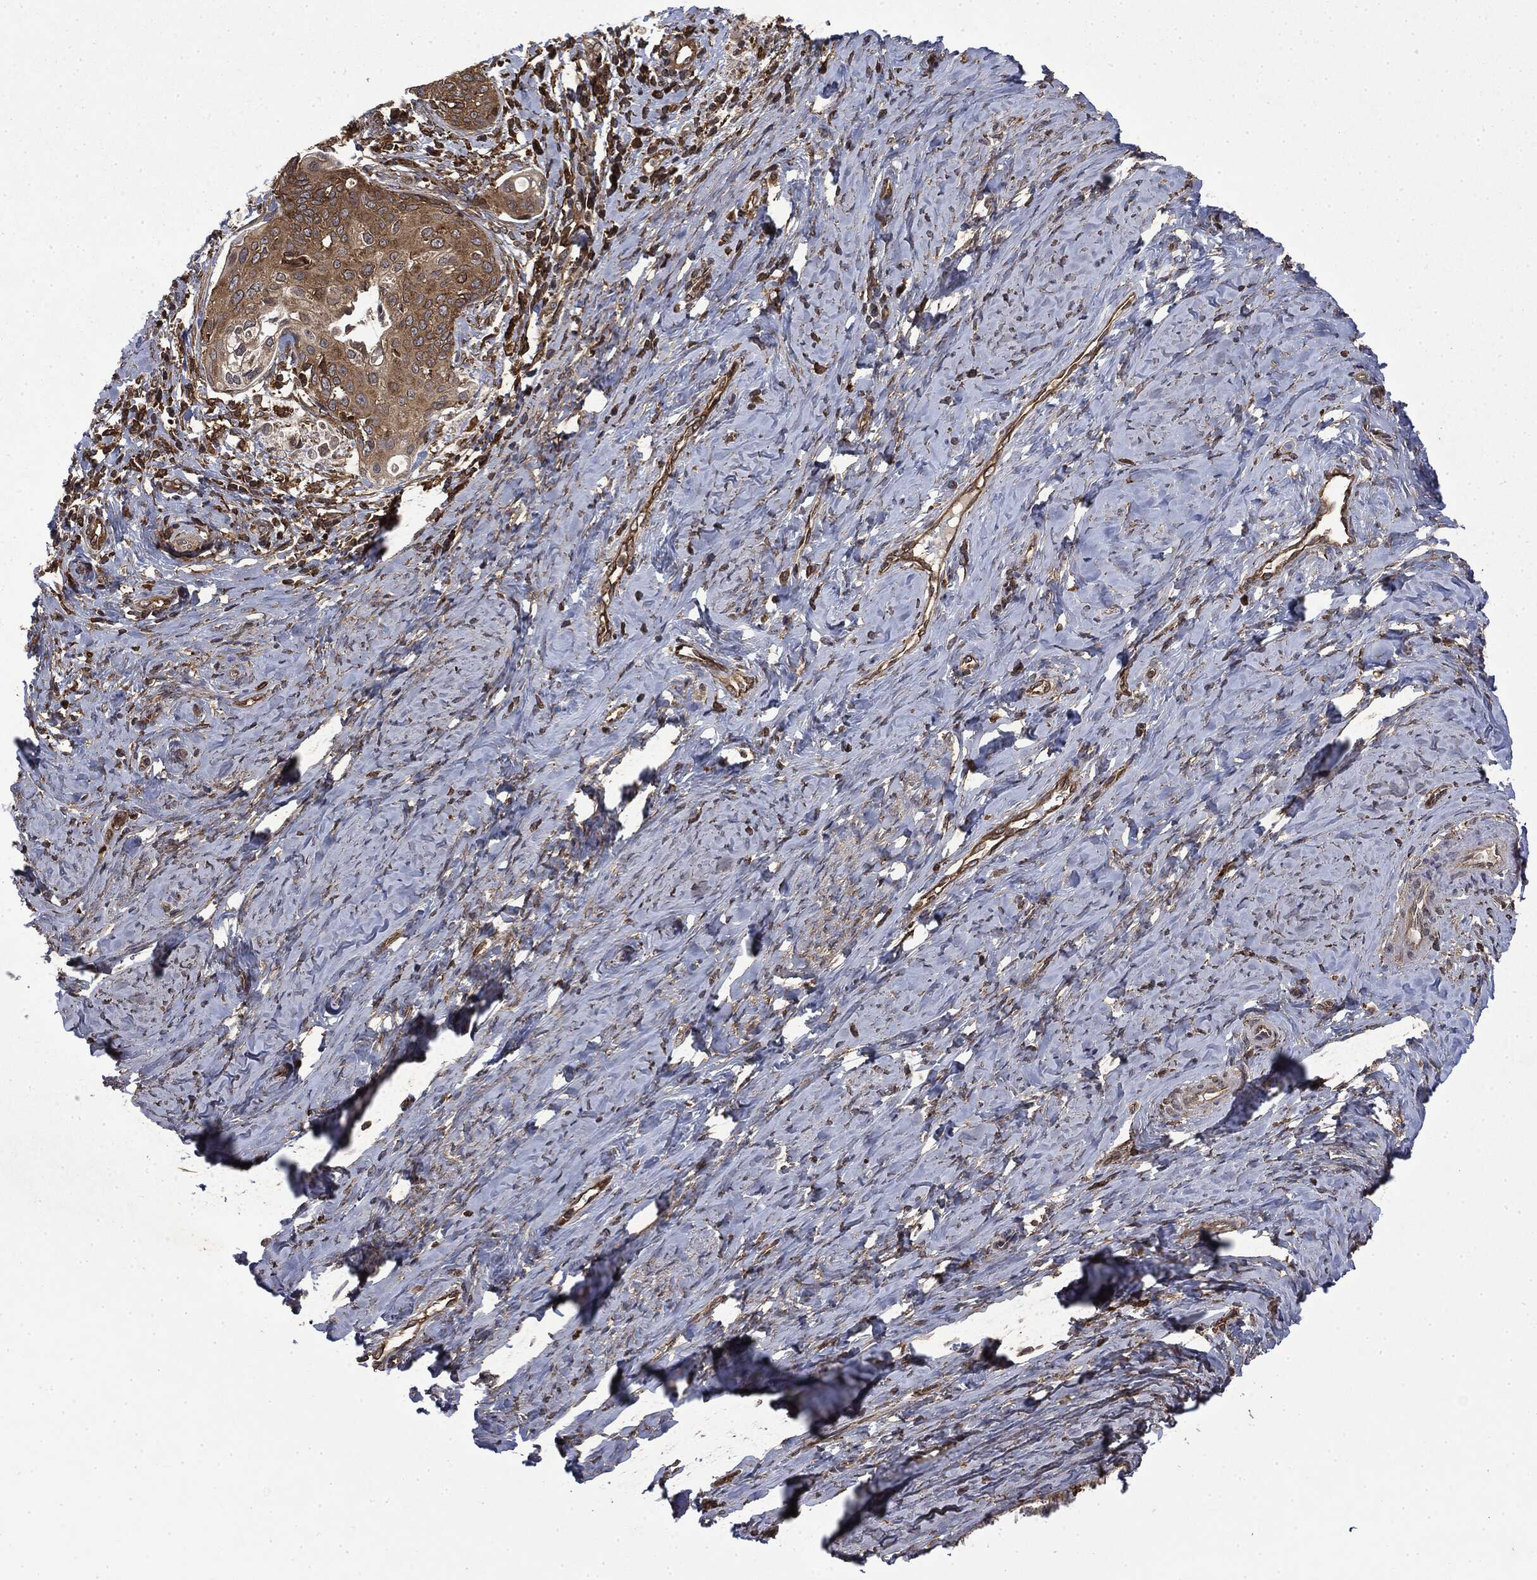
{"staining": {"intensity": "moderate", "quantity": ">75%", "location": "cytoplasmic/membranous"}, "tissue": "cervical cancer", "cell_type": "Tumor cells", "image_type": "cancer", "snomed": [{"axis": "morphology", "description": "Squamous cell carcinoma, NOS"}, {"axis": "topography", "description": "Cervix"}], "caption": "The histopathology image shows staining of squamous cell carcinoma (cervical), revealing moderate cytoplasmic/membranous protein staining (brown color) within tumor cells.", "gene": "SNX5", "patient": {"sex": "female", "age": 51}}